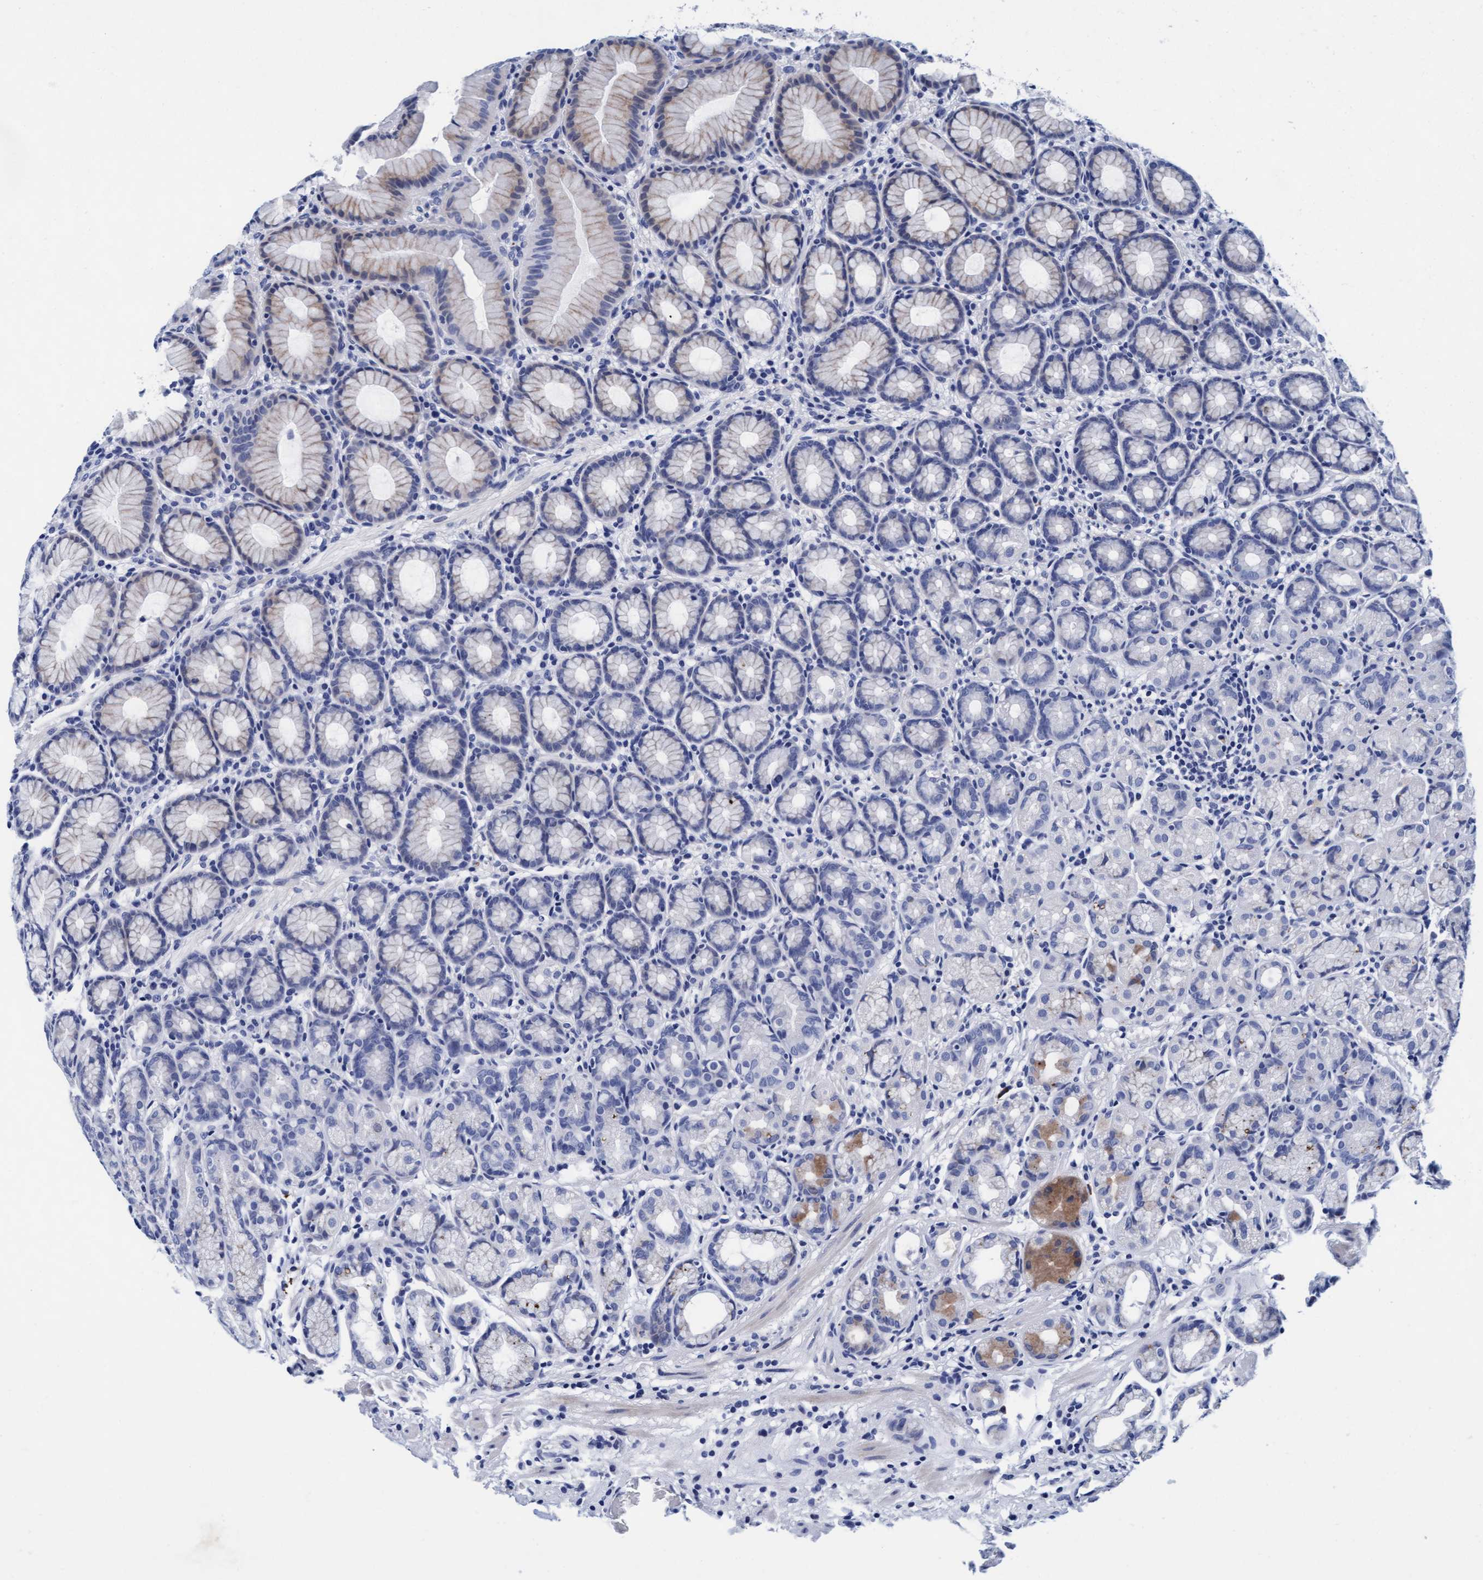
{"staining": {"intensity": "moderate", "quantity": "<25%", "location": "cytoplasmic/membranous"}, "tissue": "stomach", "cell_type": "Glandular cells", "image_type": "normal", "snomed": [{"axis": "morphology", "description": "Normal tissue, NOS"}, {"axis": "topography", "description": "Stomach"}], "caption": "Stomach stained for a protein (brown) exhibits moderate cytoplasmic/membranous positive expression in about <25% of glandular cells.", "gene": "ARSG", "patient": {"sex": "male", "age": 42}}